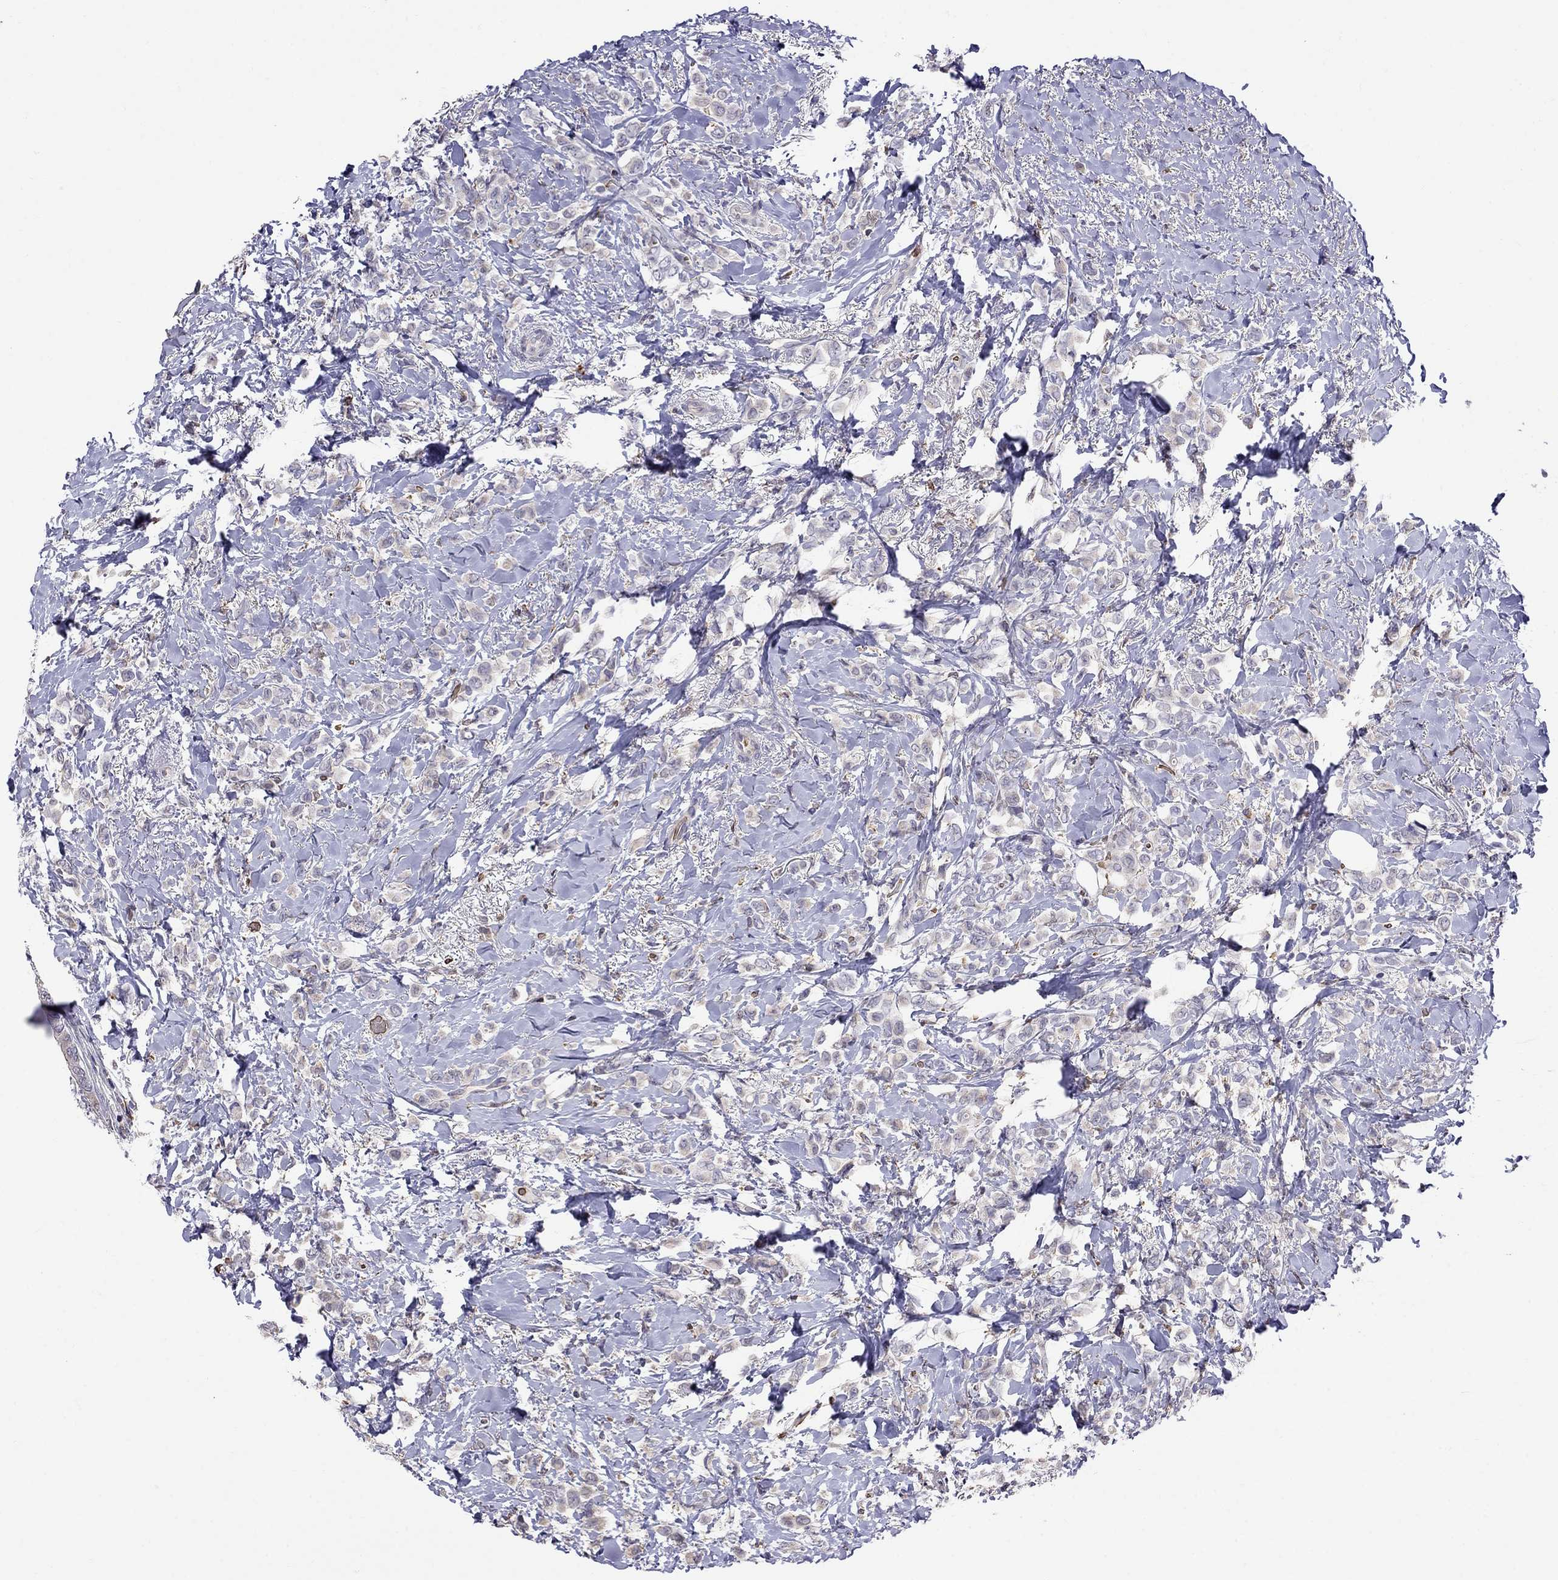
{"staining": {"intensity": "negative", "quantity": "none", "location": "none"}, "tissue": "breast cancer", "cell_type": "Tumor cells", "image_type": "cancer", "snomed": [{"axis": "morphology", "description": "Lobular carcinoma"}, {"axis": "topography", "description": "Breast"}], "caption": "The immunohistochemistry (IHC) image has no significant positivity in tumor cells of lobular carcinoma (breast) tissue.", "gene": "ADAM28", "patient": {"sex": "female", "age": 66}}